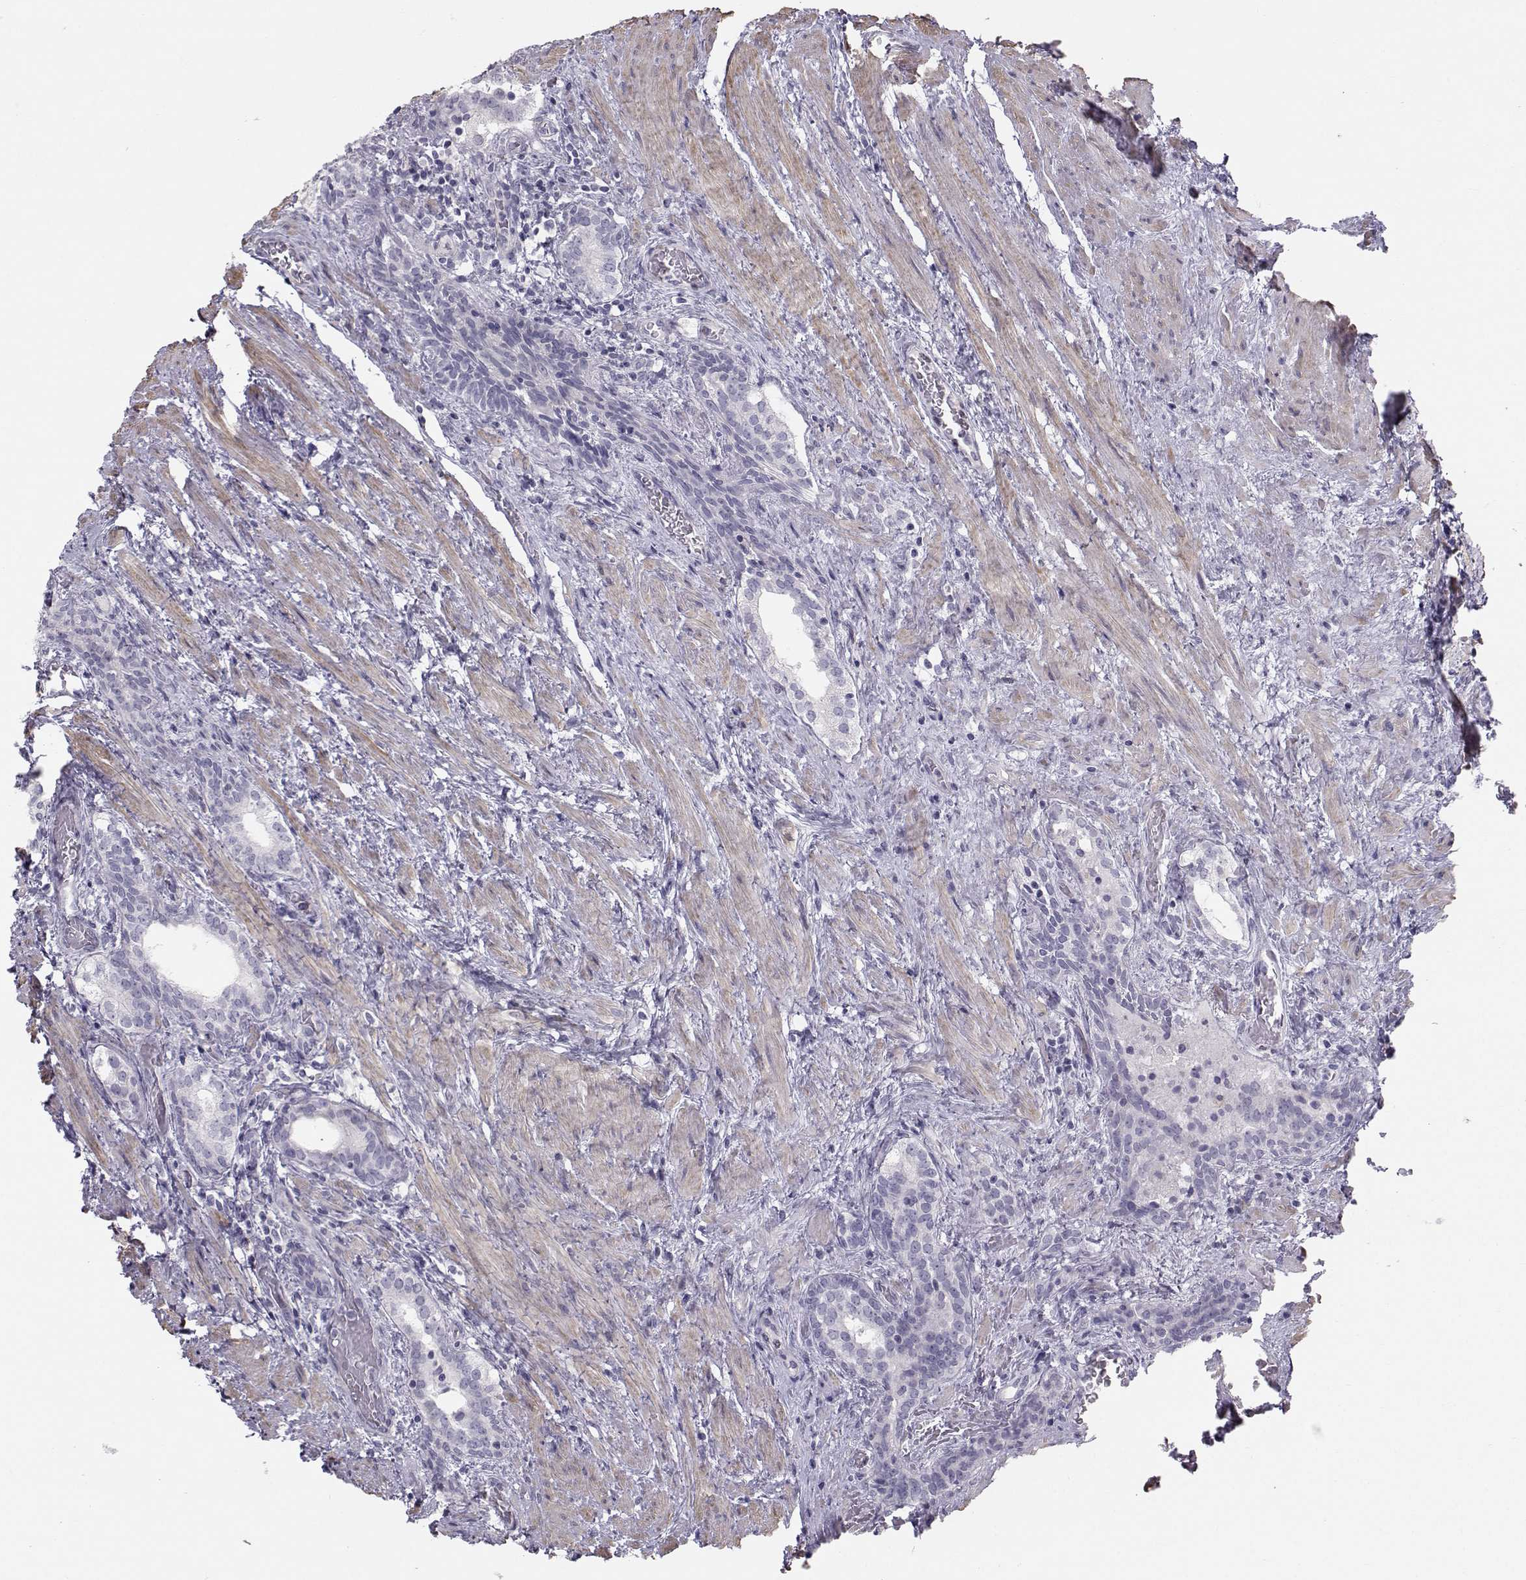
{"staining": {"intensity": "negative", "quantity": "none", "location": "none"}, "tissue": "prostate cancer", "cell_type": "Tumor cells", "image_type": "cancer", "snomed": [{"axis": "morphology", "description": "Adenocarcinoma, NOS"}, {"axis": "morphology", "description": "Adenocarcinoma, High grade"}, {"axis": "topography", "description": "Prostate"}], "caption": "IHC of human prostate high-grade adenocarcinoma reveals no staining in tumor cells.", "gene": "GARIN3", "patient": {"sex": "male", "age": 61}}